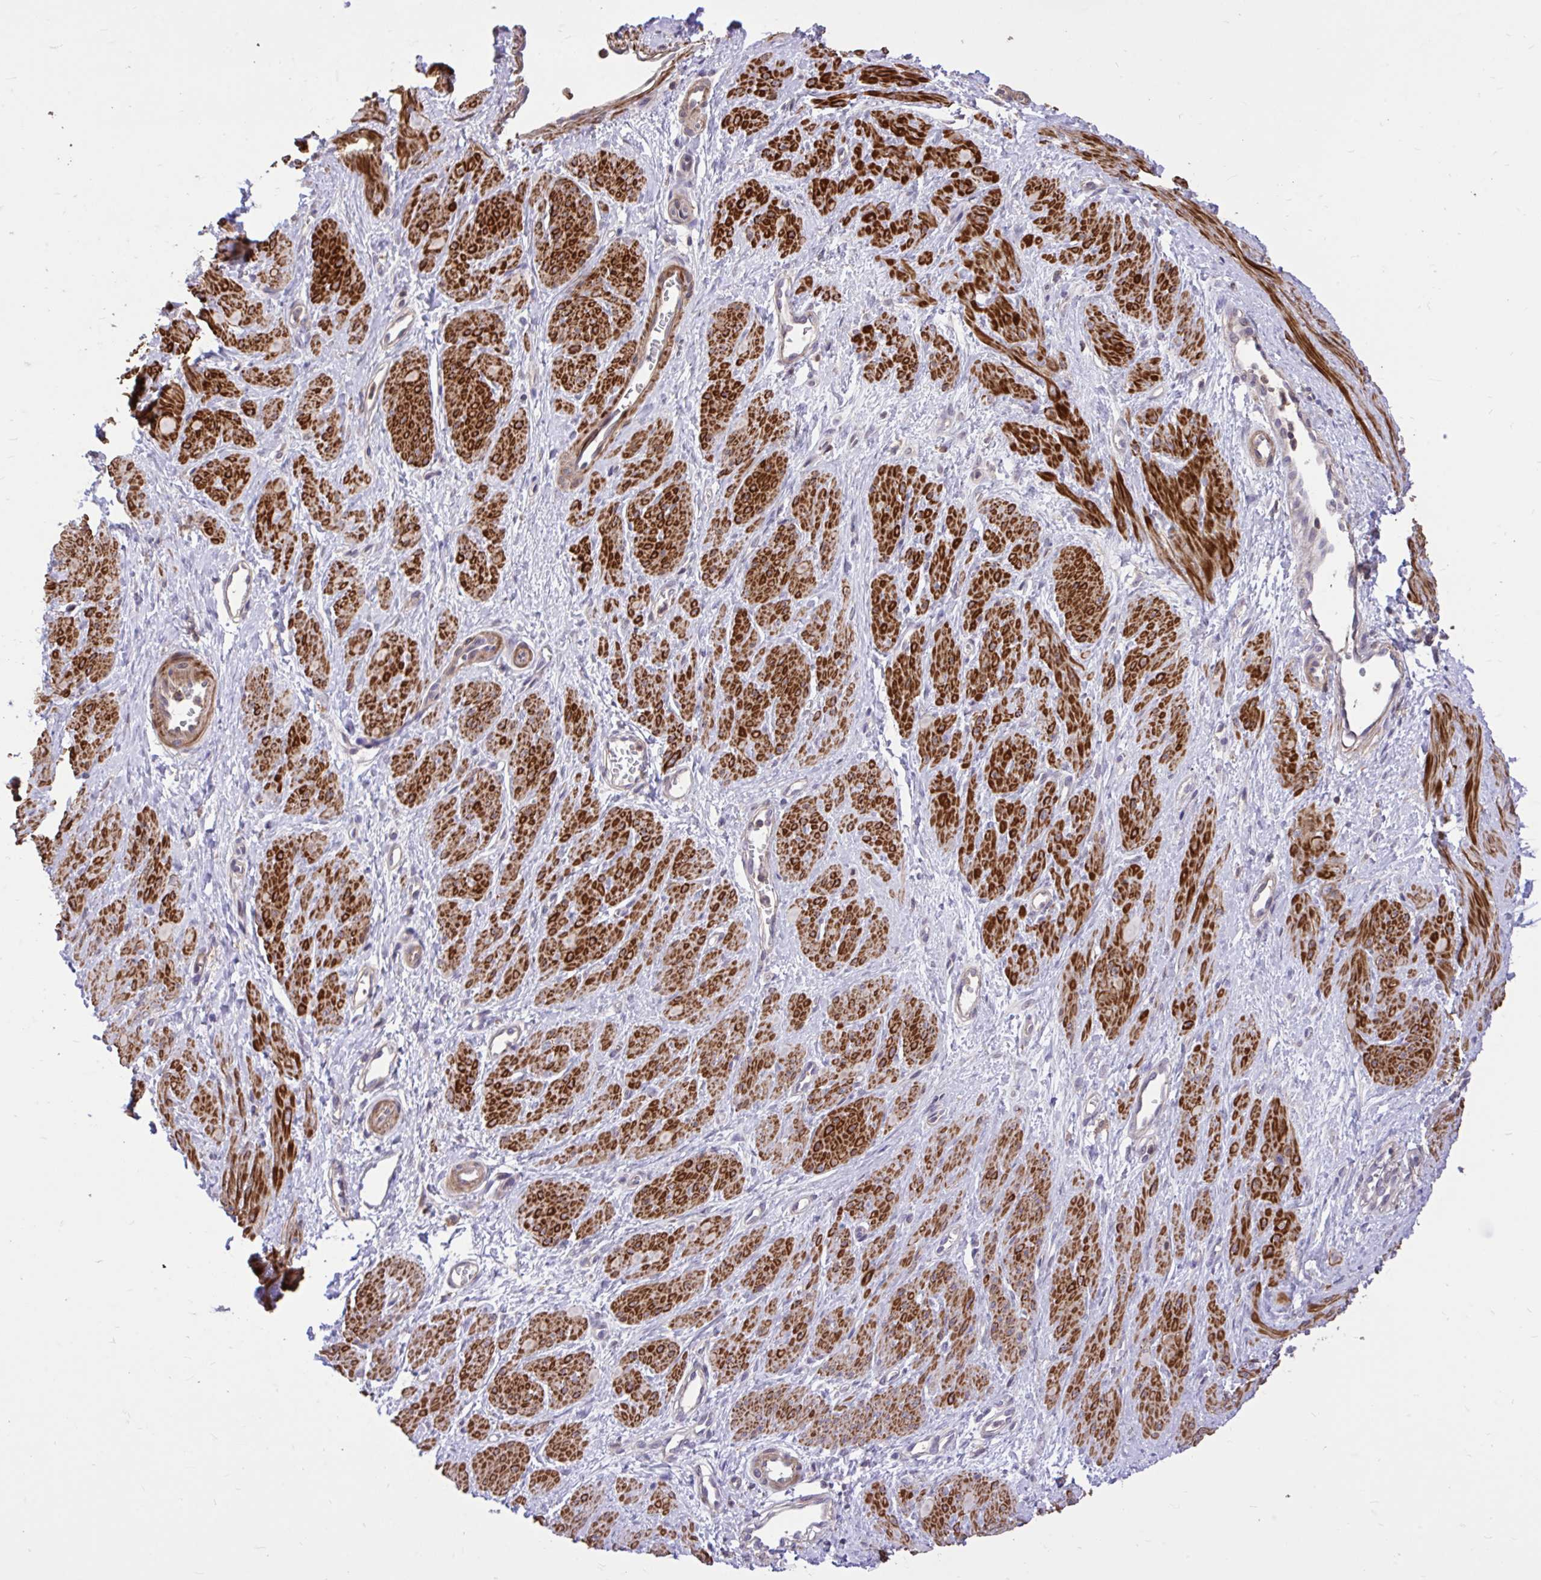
{"staining": {"intensity": "strong", "quantity": ">75%", "location": "cytoplasmic/membranous"}, "tissue": "smooth muscle", "cell_type": "Smooth muscle cells", "image_type": "normal", "snomed": [{"axis": "morphology", "description": "Normal tissue, NOS"}, {"axis": "topography", "description": "Smooth muscle"}, {"axis": "topography", "description": "Uterus"}], "caption": "This is a histology image of immunohistochemistry (IHC) staining of benign smooth muscle, which shows strong staining in the cytoplasmic/membranous of smooth muscle cells.", "gene": "IGFL2", "patient": {"sex": "female", "age": 39}}